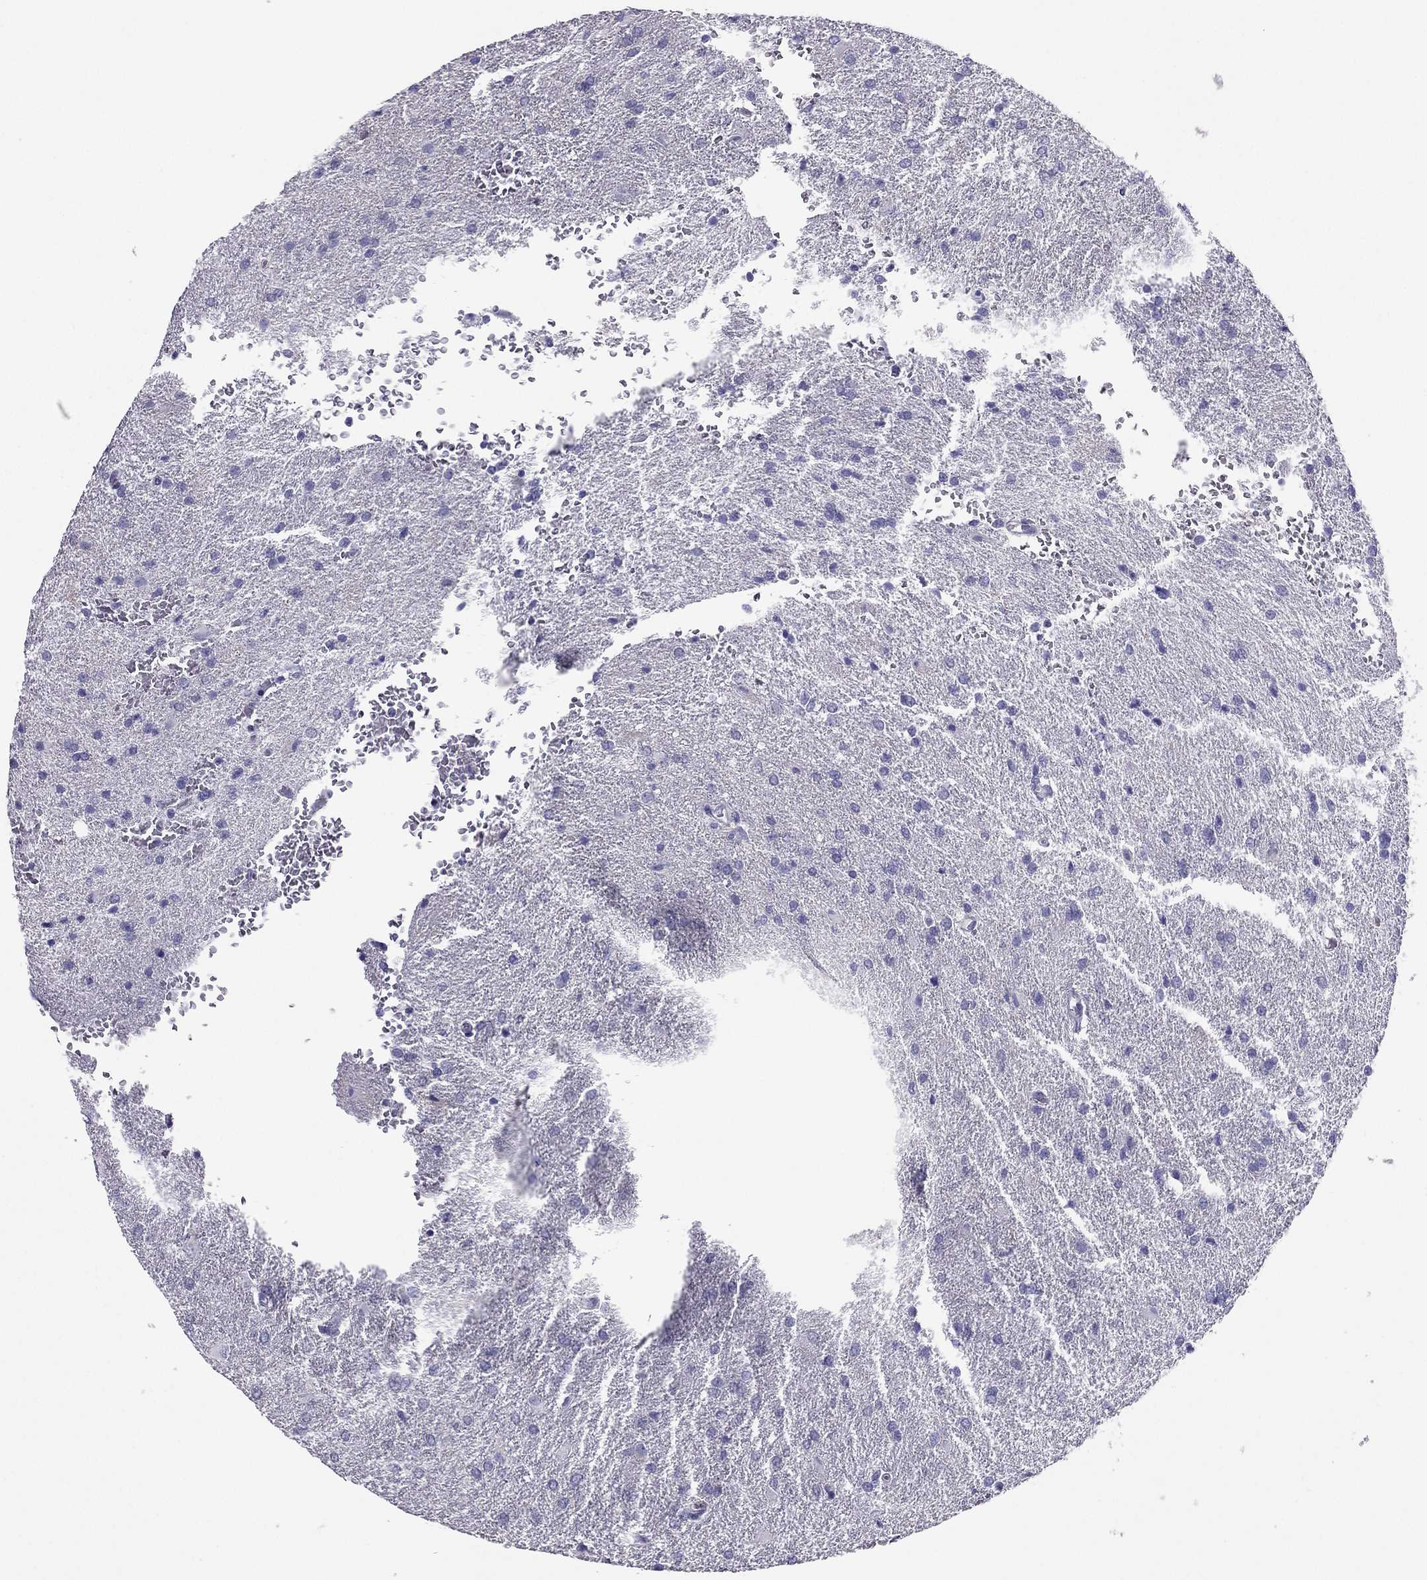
{"staining": {"intensity": "negative", "quantity": "none", "location": "none"}, "tissue": "glioma", "cell_type": "Tumor cells", "image_type": "cancer", "snomed": [{"axis": "morphology", "description": "Glioma, malignant, High grade"}, {"axis": "topography", "description": "Brain"}], "caption": "Tumor cells show no significant staining in malignant high-grade glioma. (Stains: DAB (3,3'-diaminobenzidine) immunohistochemistry with hematoxylin counter stain, Microscopy: brightfield microscopy at high magnification).", "gene": "PDE6A", "patient": {"sex": "male", "age": 68}}